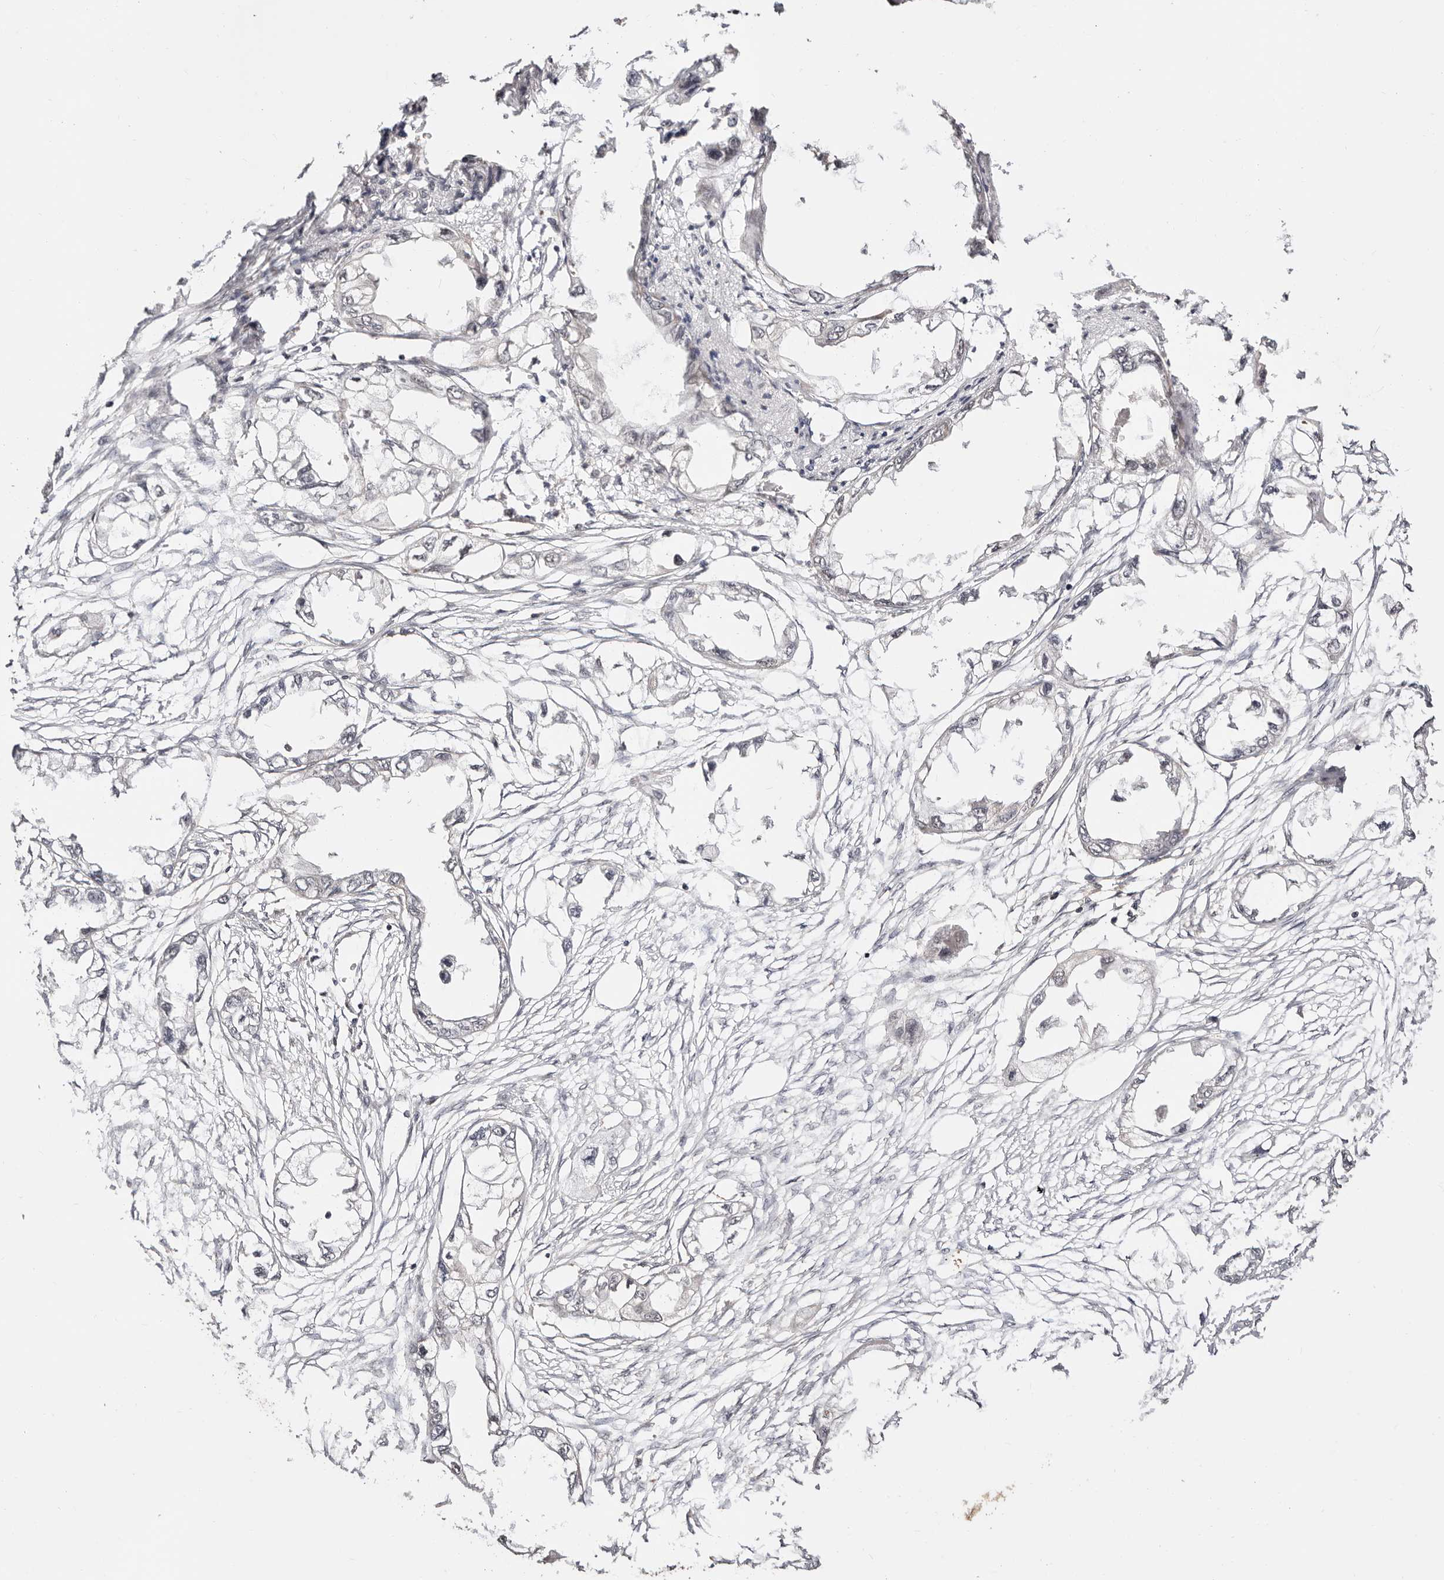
{"staining": {"intensity": "negative", "quantity": "none", "location": "none"}, "tissue": "endometrial cancer", "cell_type": "Tumor cells", "image_type": "cancer", "snomed": [{"axis": "morphology", "description": "Adenocarcinoma, NOS"}, {"axis": "morphology", "description": "Adenocarcinoma, metastatic, NOS"}, {"axis": "topography", "description": "Adipose tissue"}, {"axis": "topography", "description": "Endometrium"}], "caption": "Tumor cells show no significant protein expression in endometrial cancer (metastatic adenocarcinoma). The staining is performed using DAB (3,3'-diaminobenzidine) brown chromogen with nuclei counter-stained in using hematoxylin.", "gene": "CTNNBL1", "patient": {"sex": "female", "age": 67}}